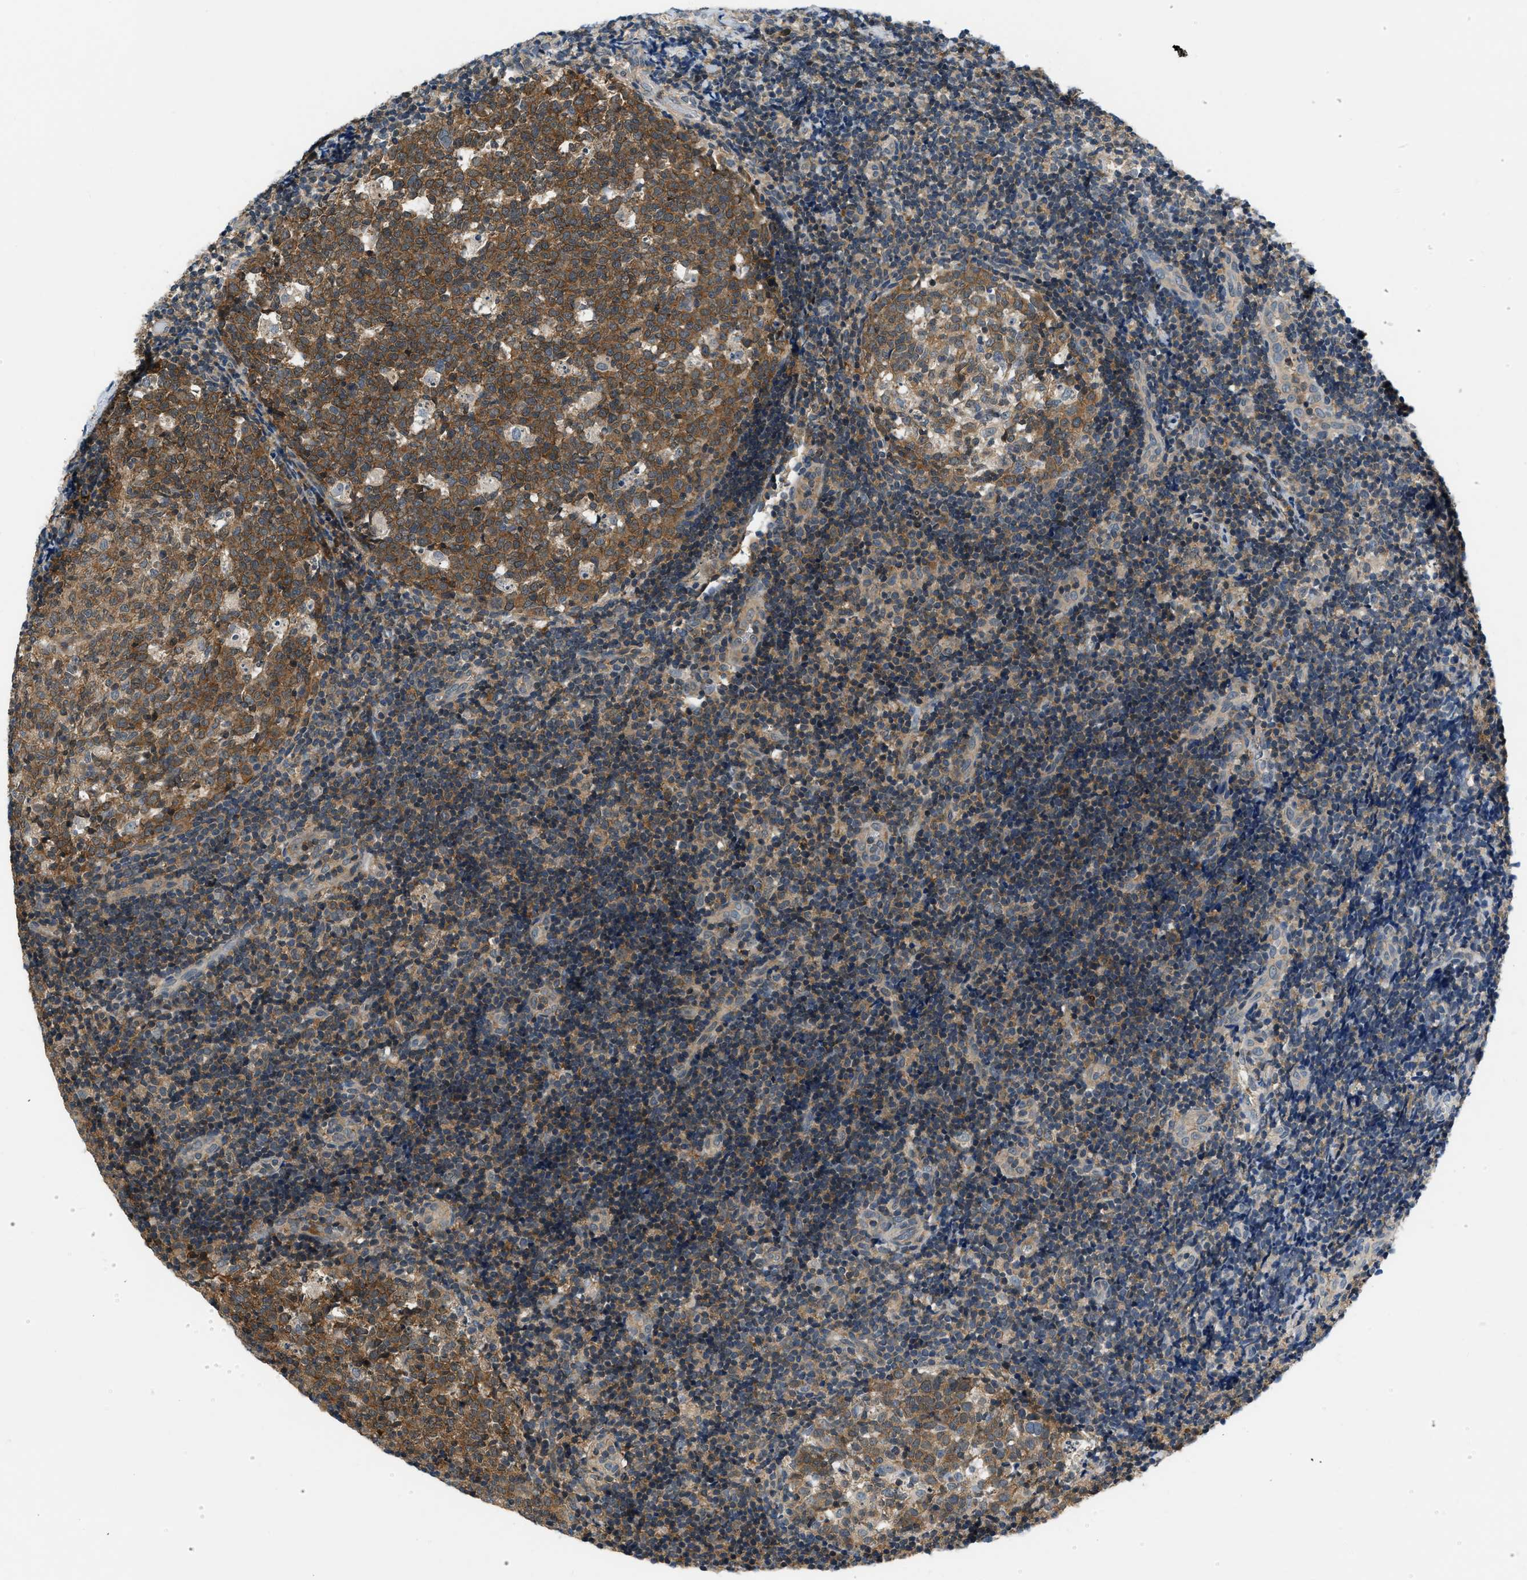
{"staining": {"intensity": "strong", "quantity": ">75%", "location": "cytoplasmic/membranous"}, "tissue": "tonsil", "cell_type": "Germinal center cells", "image_type": "normal", "snomed": [{"axis": "morphology", "description": "Normal tissue, NOS"}, {"axis": "topography", "description": "Tonsil"}], "caption": "Immunohistochemistry (DAB (3,3'-diaminobenzidine)) staining of unremarkable human tonsil exhibits strong cytoplasmic/membranous protein expression in about >75% of germinal center cells.", "gene": "EIF4EBP2", "patient": {"sex": "female", "age": 19}}